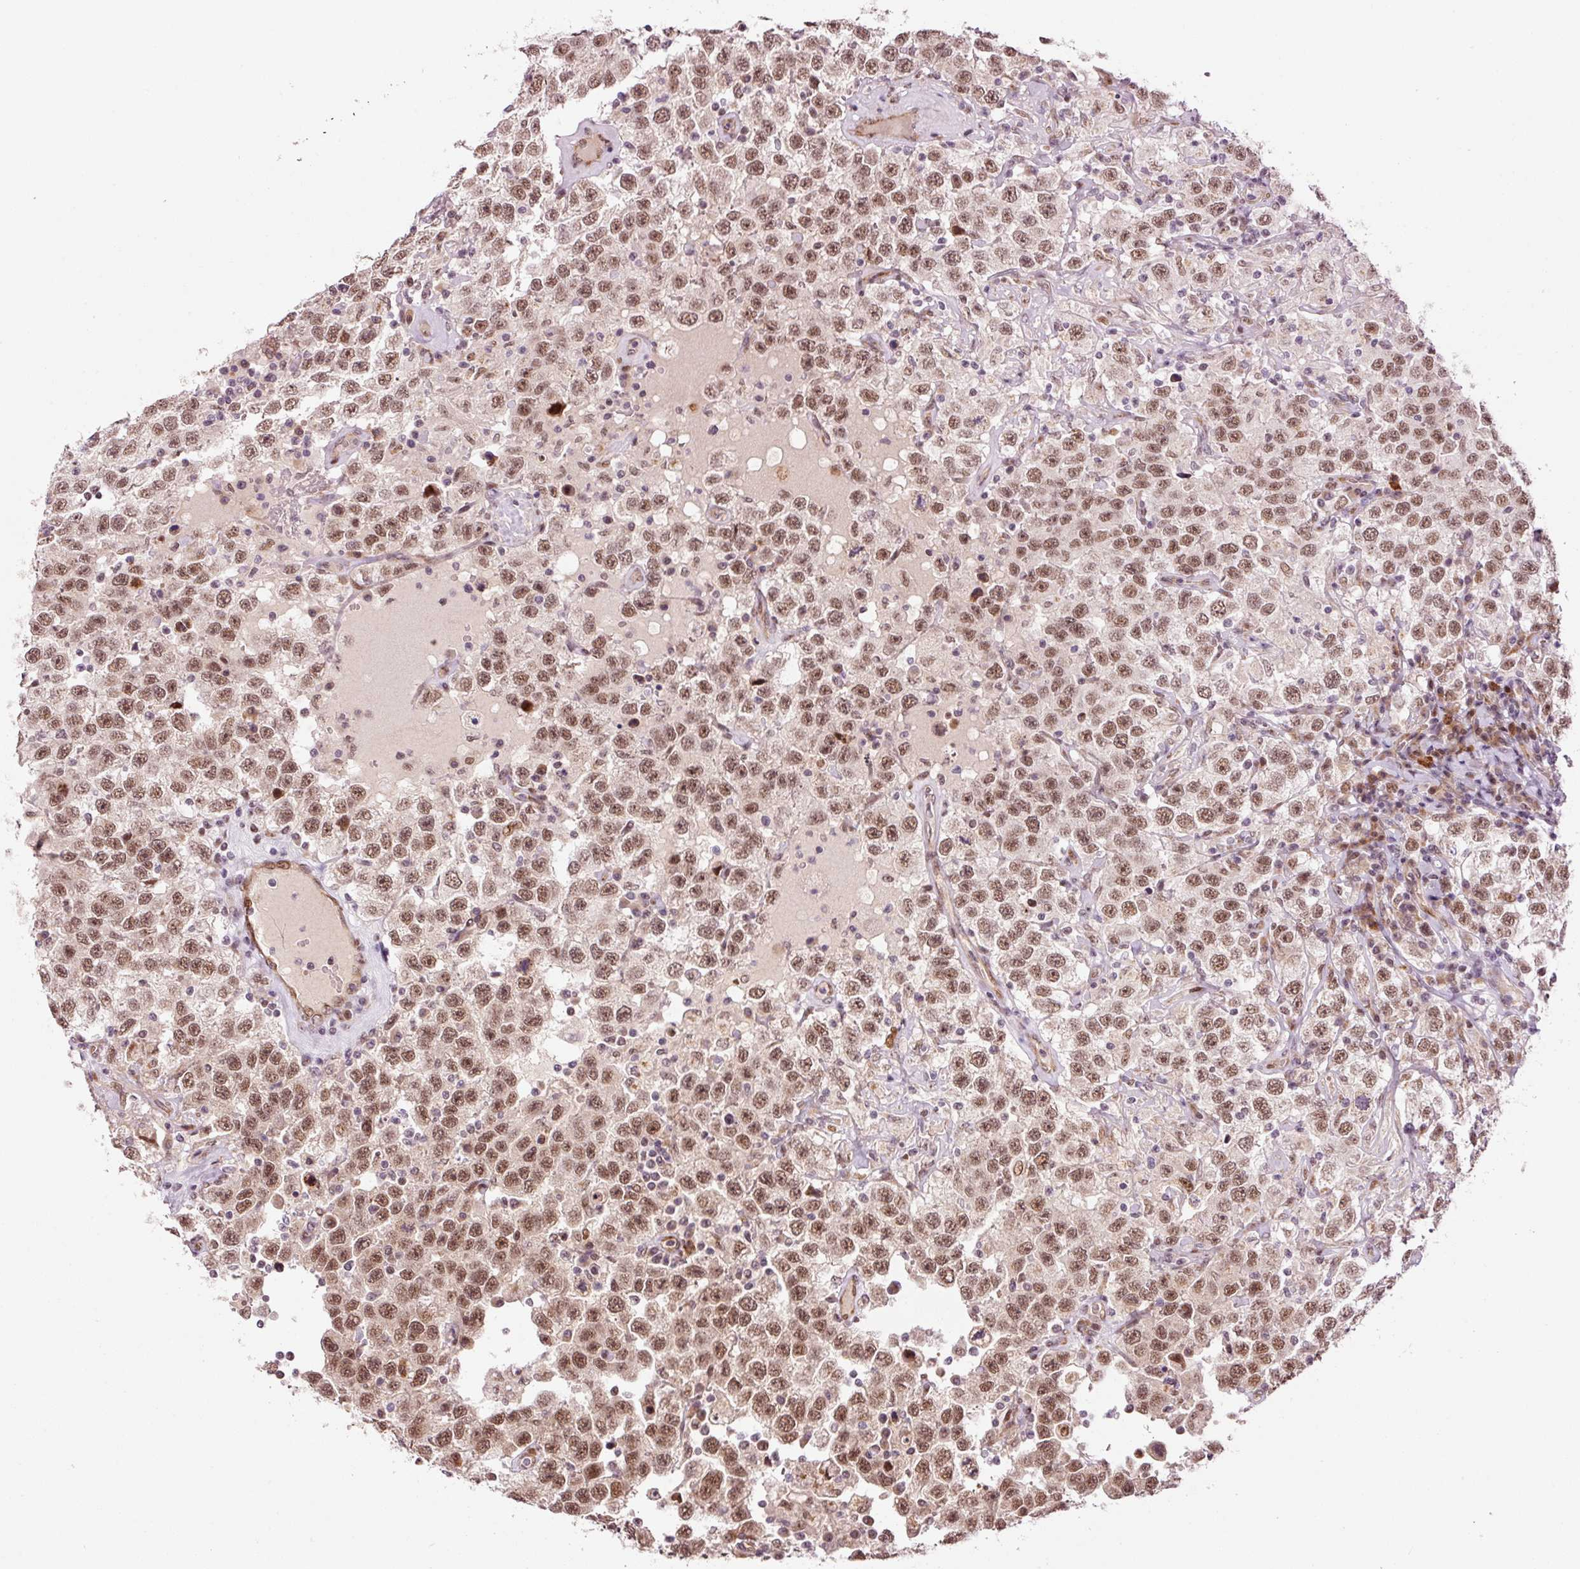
{"staining": {"intensity": "moderate", "quantity": ">75%", "location": "nuclear"}, "tissue": "testis cancer", "cell_type": "Tumor cells", "image_type": "cancer", "snomed": [{"axis": "morphology", "description": "Seminoma, NOS"}, {"axis": "topography", "description": "Testis"}], "caption": "Protein staining of seminoma (testis) tissue exhibits moderate nuclear expression in about >75% of tumor cells. (DAB (3,3'-diaminobenzidine) IHC with brightfield microscopy, high magnification).", "gene": "ANKRD20A1", "patient": {"sex": "male", "age": 41}}